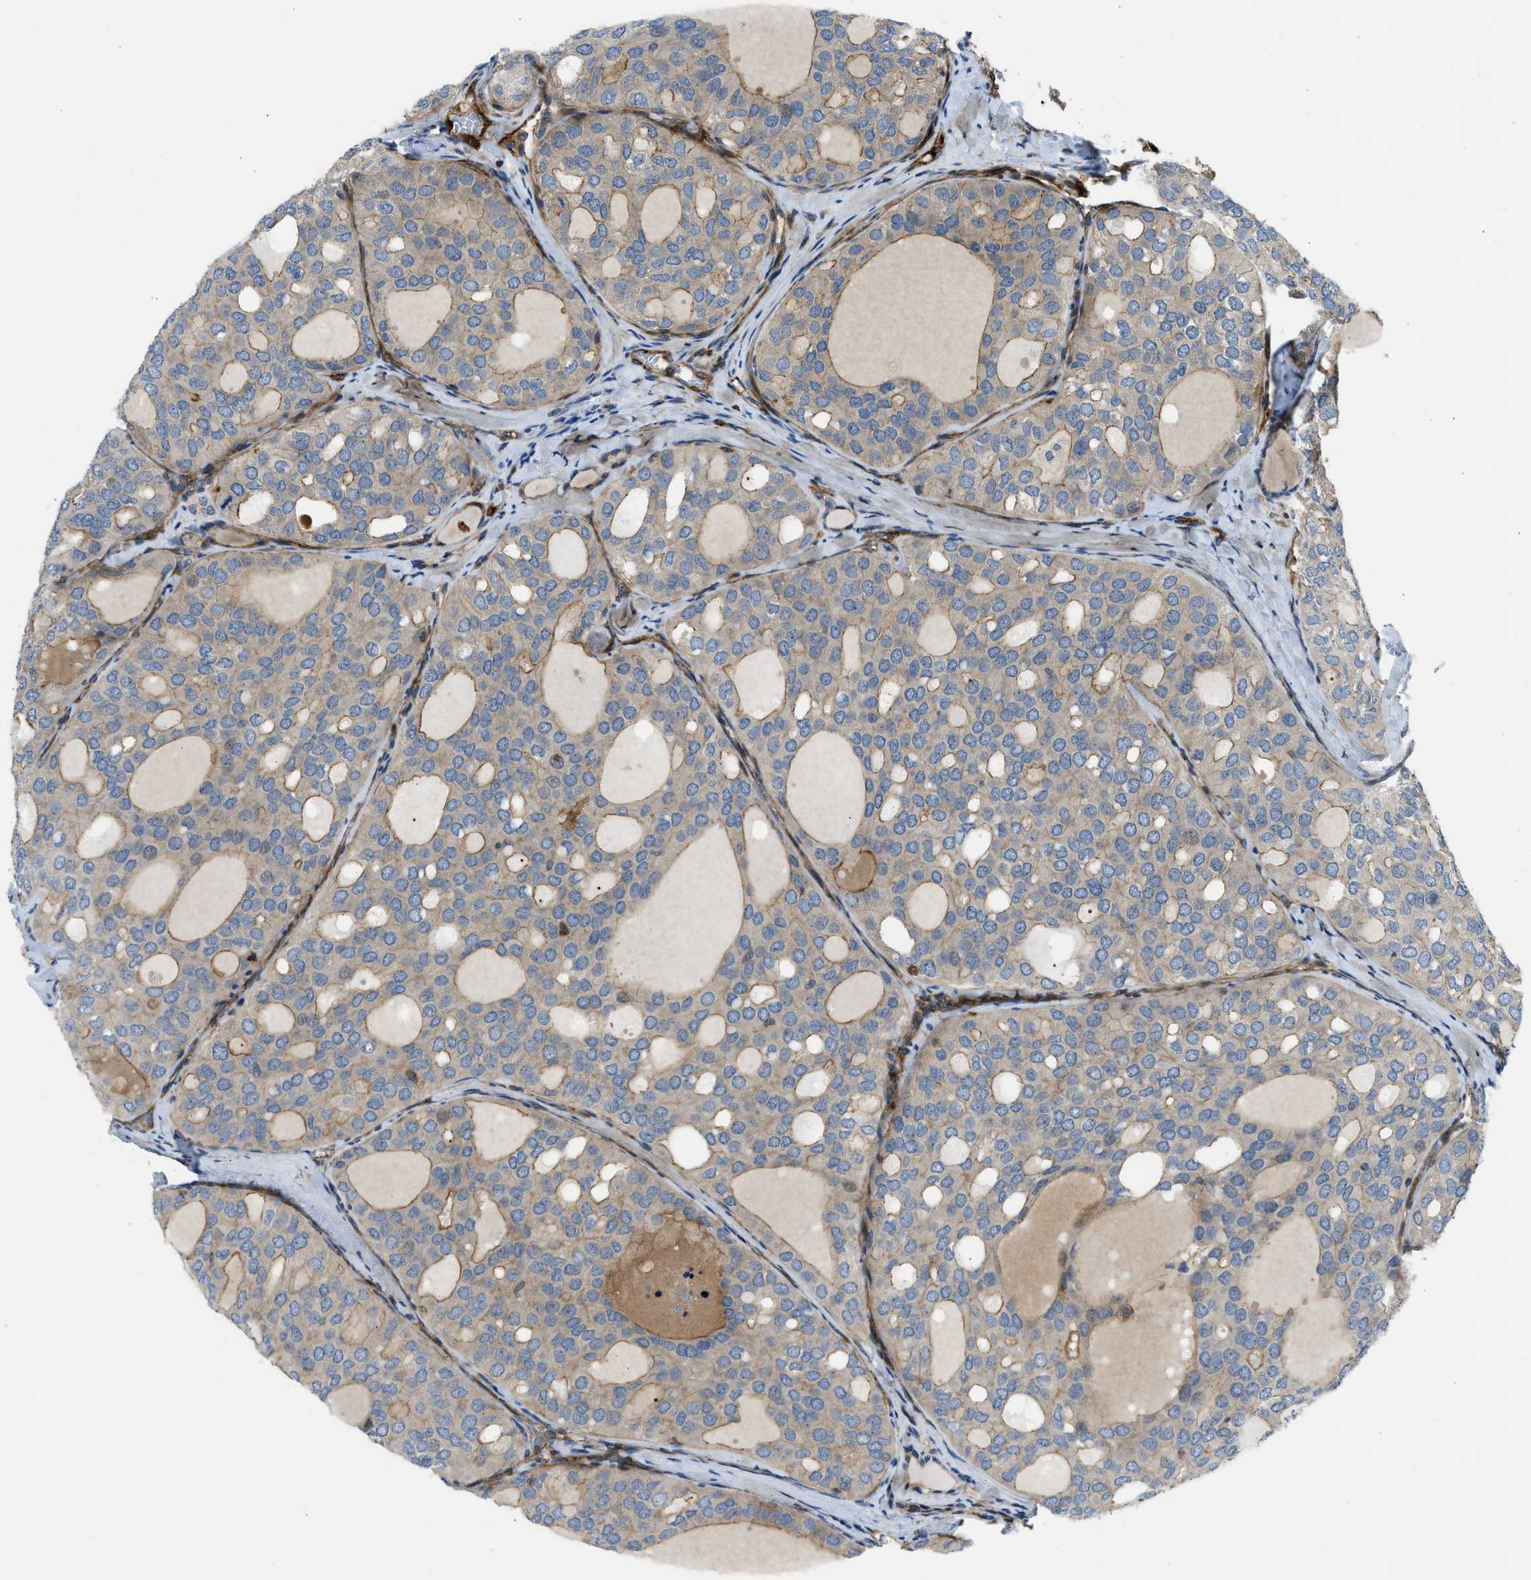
{"staining": {"intensity": "moderate", "quantity": "25%-75%", "location": "cytoplasmic/membranous"}, "tissue": "thyroid cancer", "cell_type": "Tumor cells", "image_type": "cancer", "snomed": [{"axis": "morphology", "description": "Follicular adenoma carcinoma, NOS"}, {"axis": "topography", "description": "Thyroid gland"}], "caption": "An immunohistochemistry micrograph of tumor tissue is shown. Protein staining in brown highlights moderate cytoplasmic/membranous positivity in thyroid cancer within tumor cells.", "gene": "NYNRIN", "patient": {"sex": "male", "age": 75}}